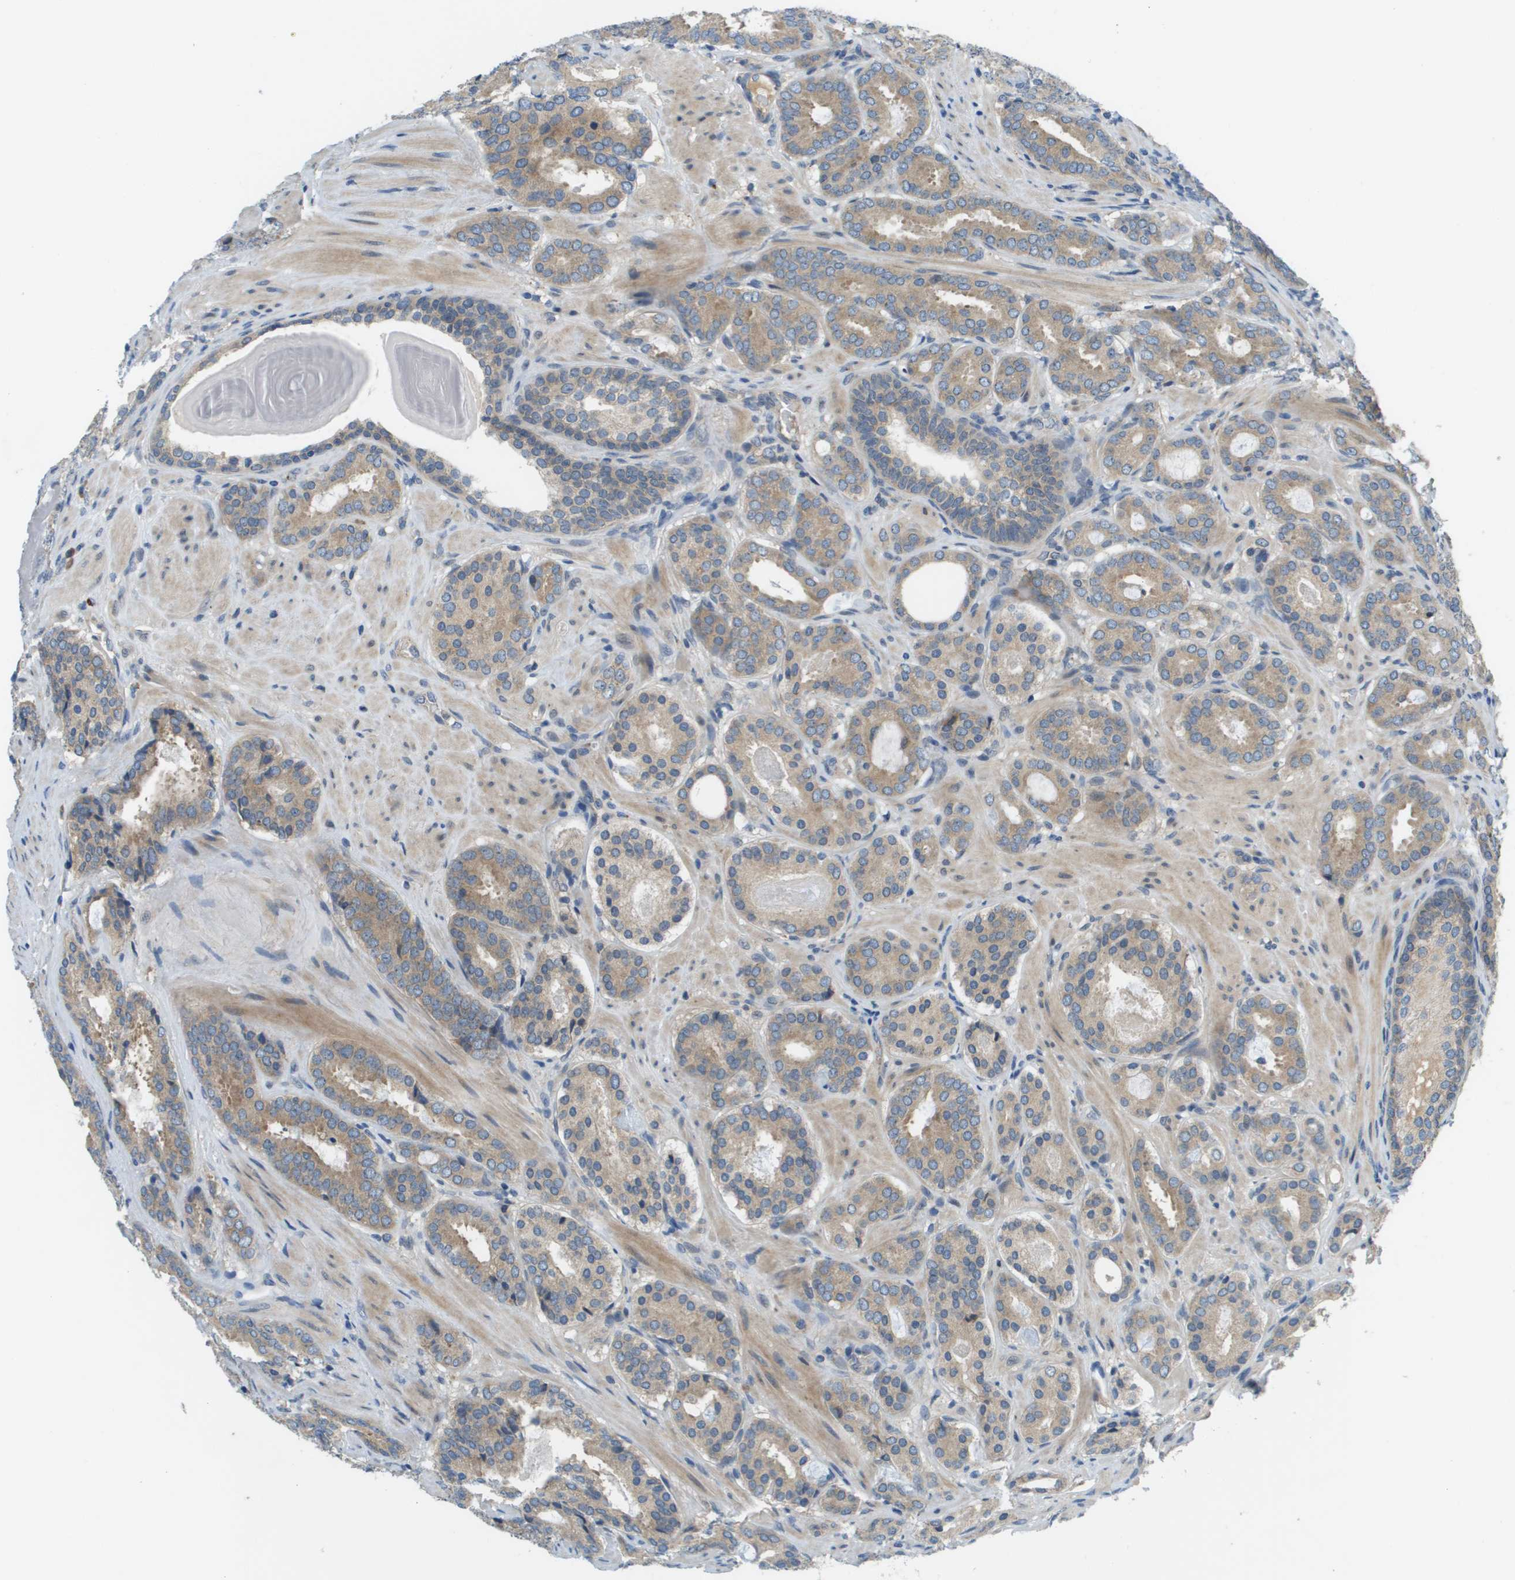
{"staining": {"intensity": "weak", "quantity": "25%-75%", "location": "cytoplasmic/membranous"}, "tissue": "prostate cancer", "cell_type": "Tumor cells", "image_type": "cancer", "snomed": [{"axis": "morphology", "description": "Adenocarcinoma, Low grade"}, {"axis": "topography", "description": "Prostate"}], "caption": "Brown immunohistochemical staining in prostate cancer (low-grade adenocarcinoma) shows weak cytoplasmic/membranous expression in approximately 25%-75% of tumor cells.", "gene": "SLC25A20", "patient": {"sex": "male", "age": 69}}